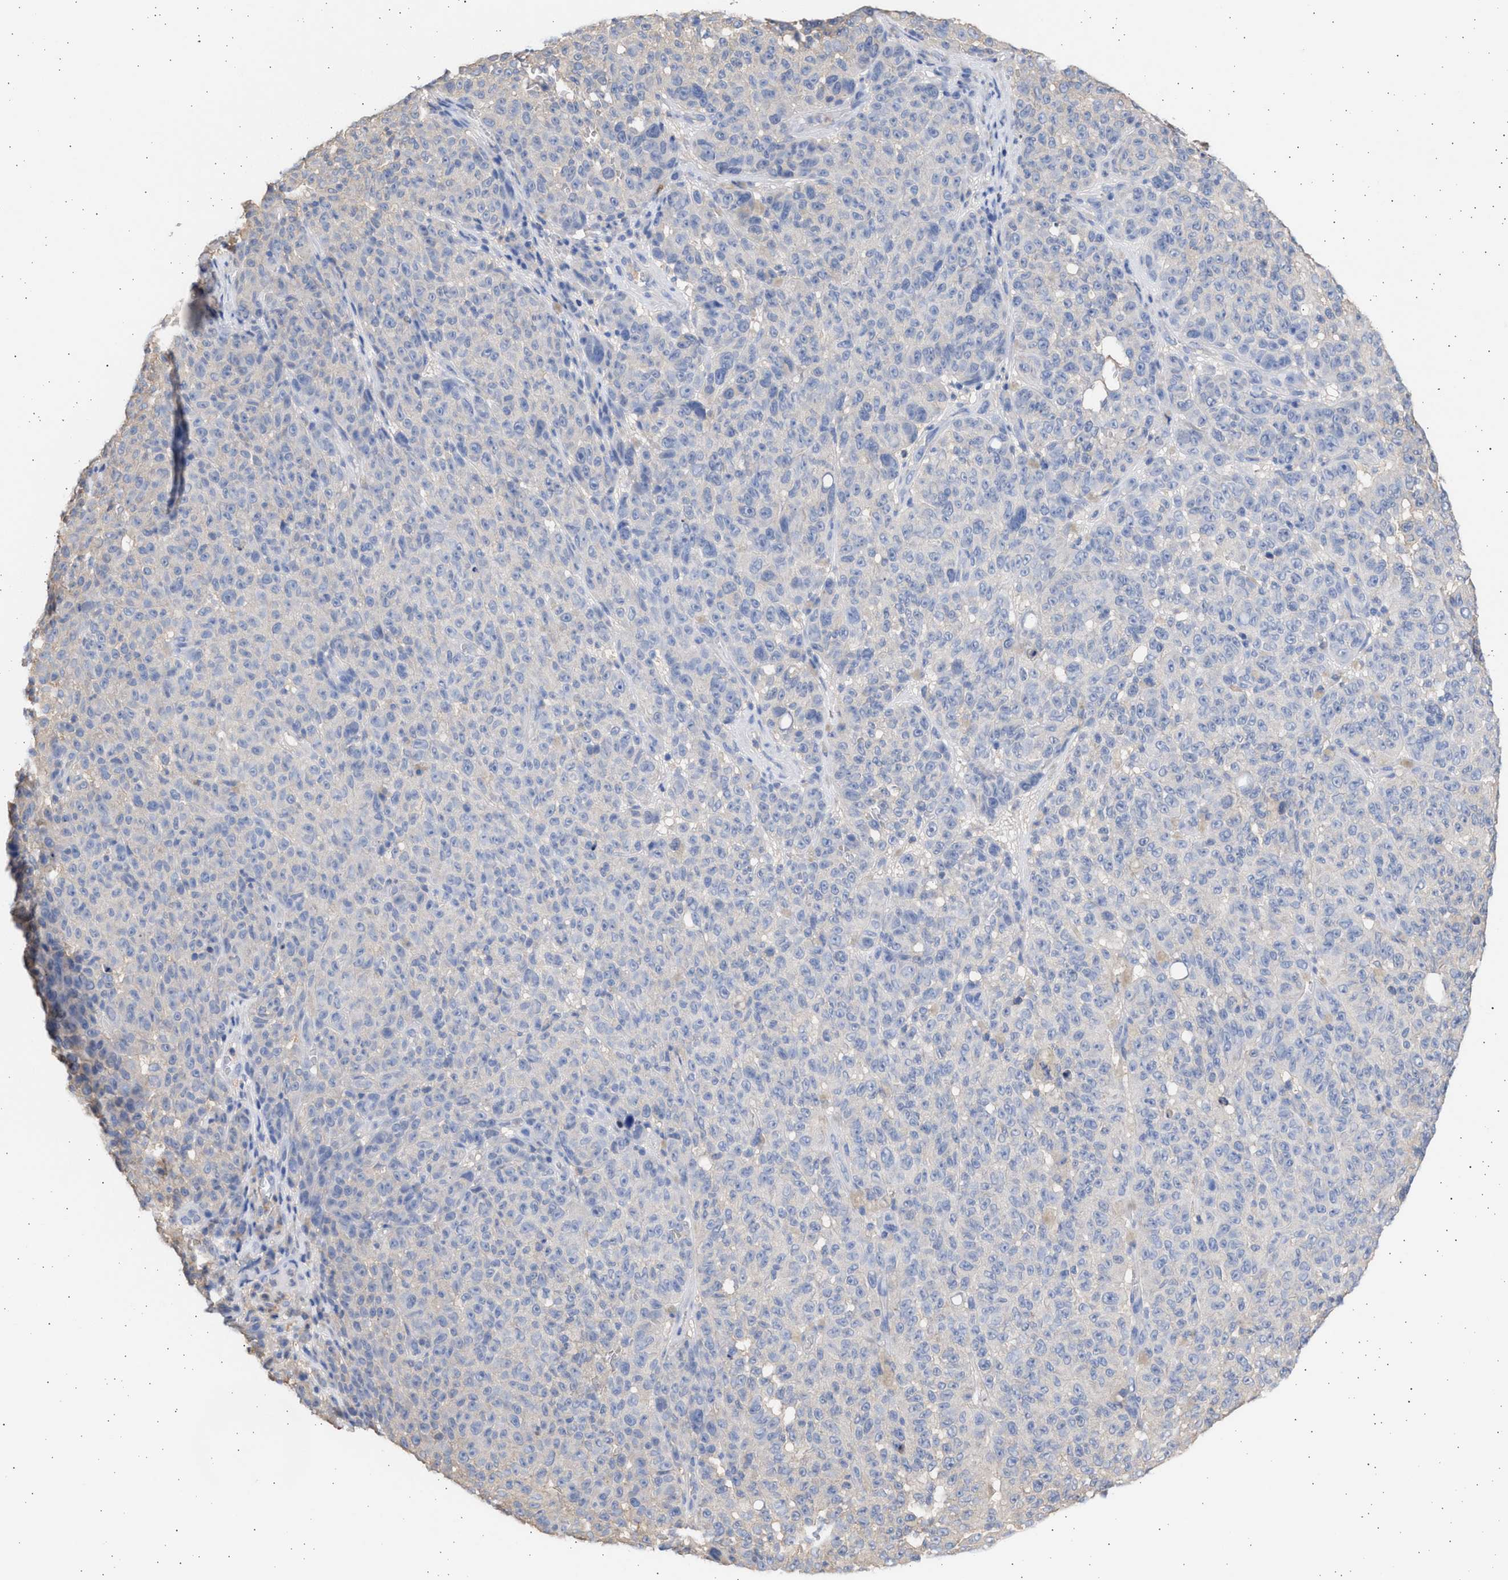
{"staining": {"intensity": "negative", "quantity": "none", "location": "none"}, "tissue": "melanoma", "cell_type": "Tumor cells", "image_type": "cancer", "snomed": [{"axis": "morphology", "description": "Malignant melanoma, NOS"}, {"axis": "topography", "description": "Skin"}], "caption": "The histopathology image exhibits no significant positivity in tumor cells of malignant melanoma.", "gene": "ALDOC", "patient": {"sex": "female", "age": 82}}